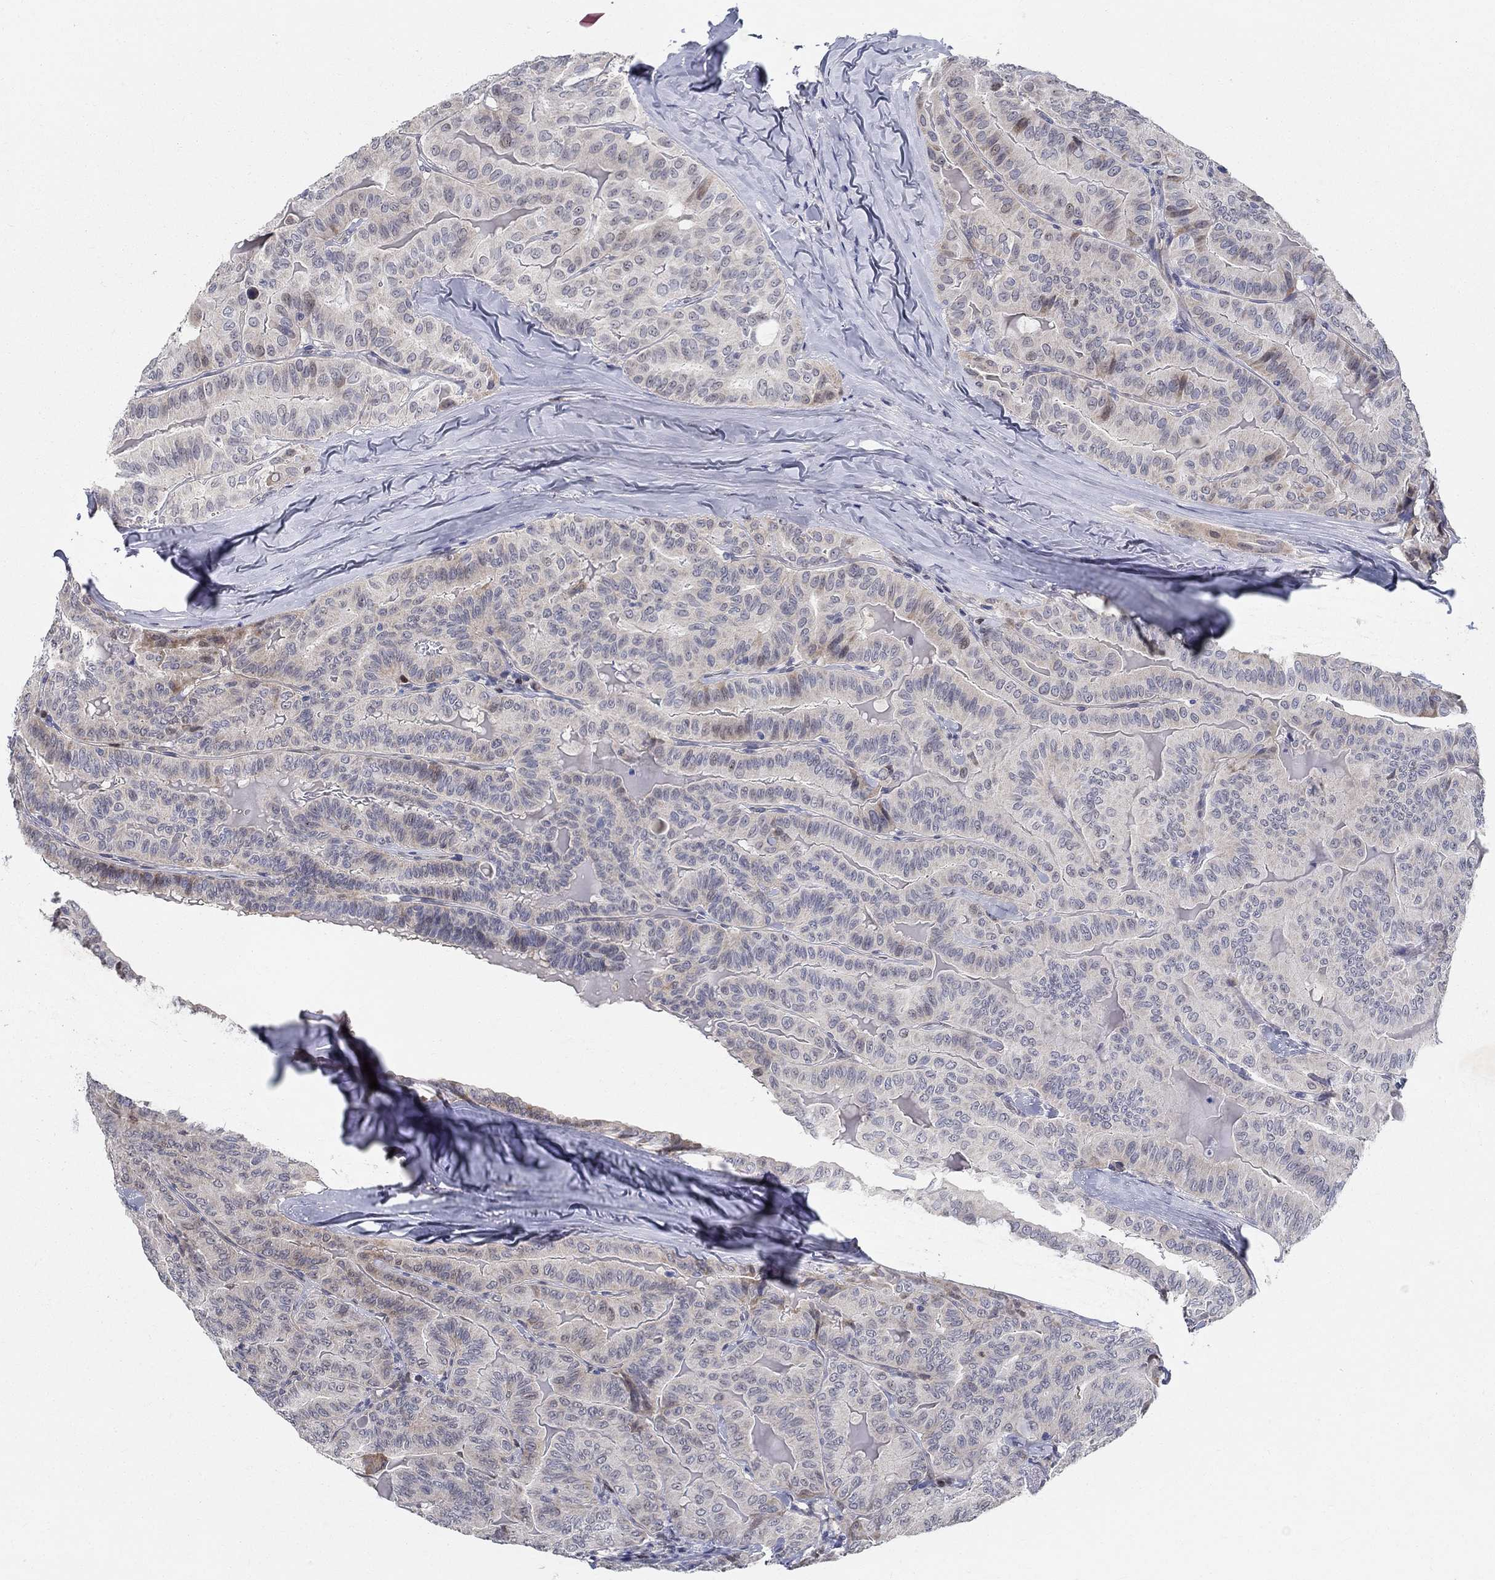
{"staining": {"intensity": "weak", "quantity": "<25%", "location": "cytoplasmic/membranous"}, "tissue": "thyroid cancer", "cell_type": "Tumor cells", "image_type": "cancer", "snomed": [{"axis": "morphology", "description": "Papillary adenocarcinoma, NOS"}, {"axis": "topography", "description": "Thyroid gland"}], "caption": "IHC histopathology image of human thyroid papillary adenocarcinoma stained for a protein (brown), which displays no positivity in tumor cells. The staining was performed using DAB to visualize the protein expression in brown, while the nuclei were stained in blue with hematoxylin (Magnification: 20x).", "gene": "C16orf46", "patient": {"sex": "female", "age": 68}}